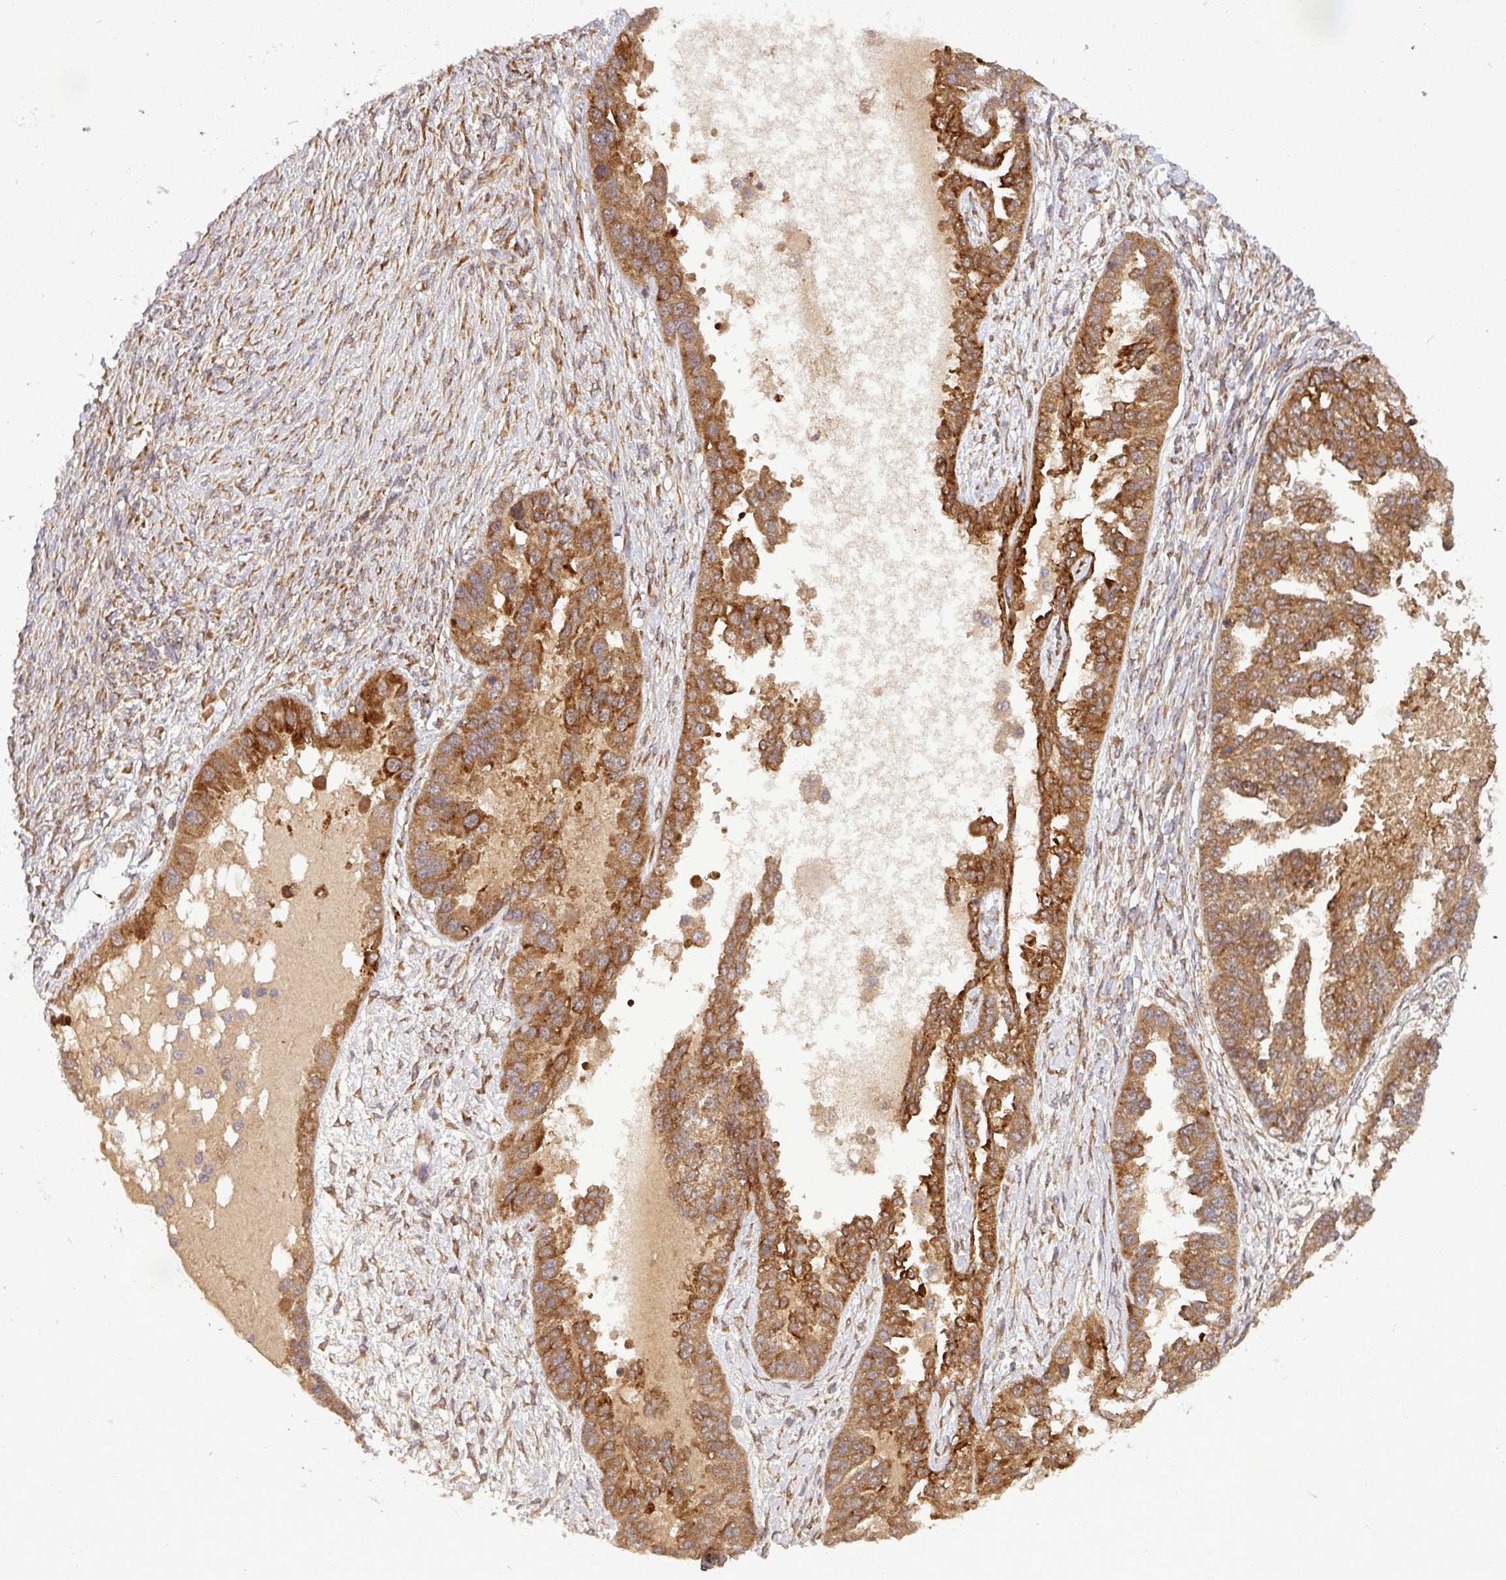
{"staining": {"intensity": "strong", "quantity": ">75%", "location": "cytoplasmic/membranous"}, "tissue": "ovarian cancer", "cell_type": "Tumor cells", "image_type": "cancer", "snomed": [{"axis": "morphology", "description": "Cystadenocarcinoma, serous, NOS"}, {"axis": "topography", "description": "Ovary"}], "caption": "Immunohistochemical staining of human serous cystadenocarcinoma (ovarian) shows high levels of strong cytoplasmic/membranous protein expression in about >75% of tumor cells. The staining is performed using DAB brown chromogen to label protein expression. The nuclei are counter-stained blue using hematoxylin.", "gene": "ART1", "patient": {"sex": "female", "age": 58}}